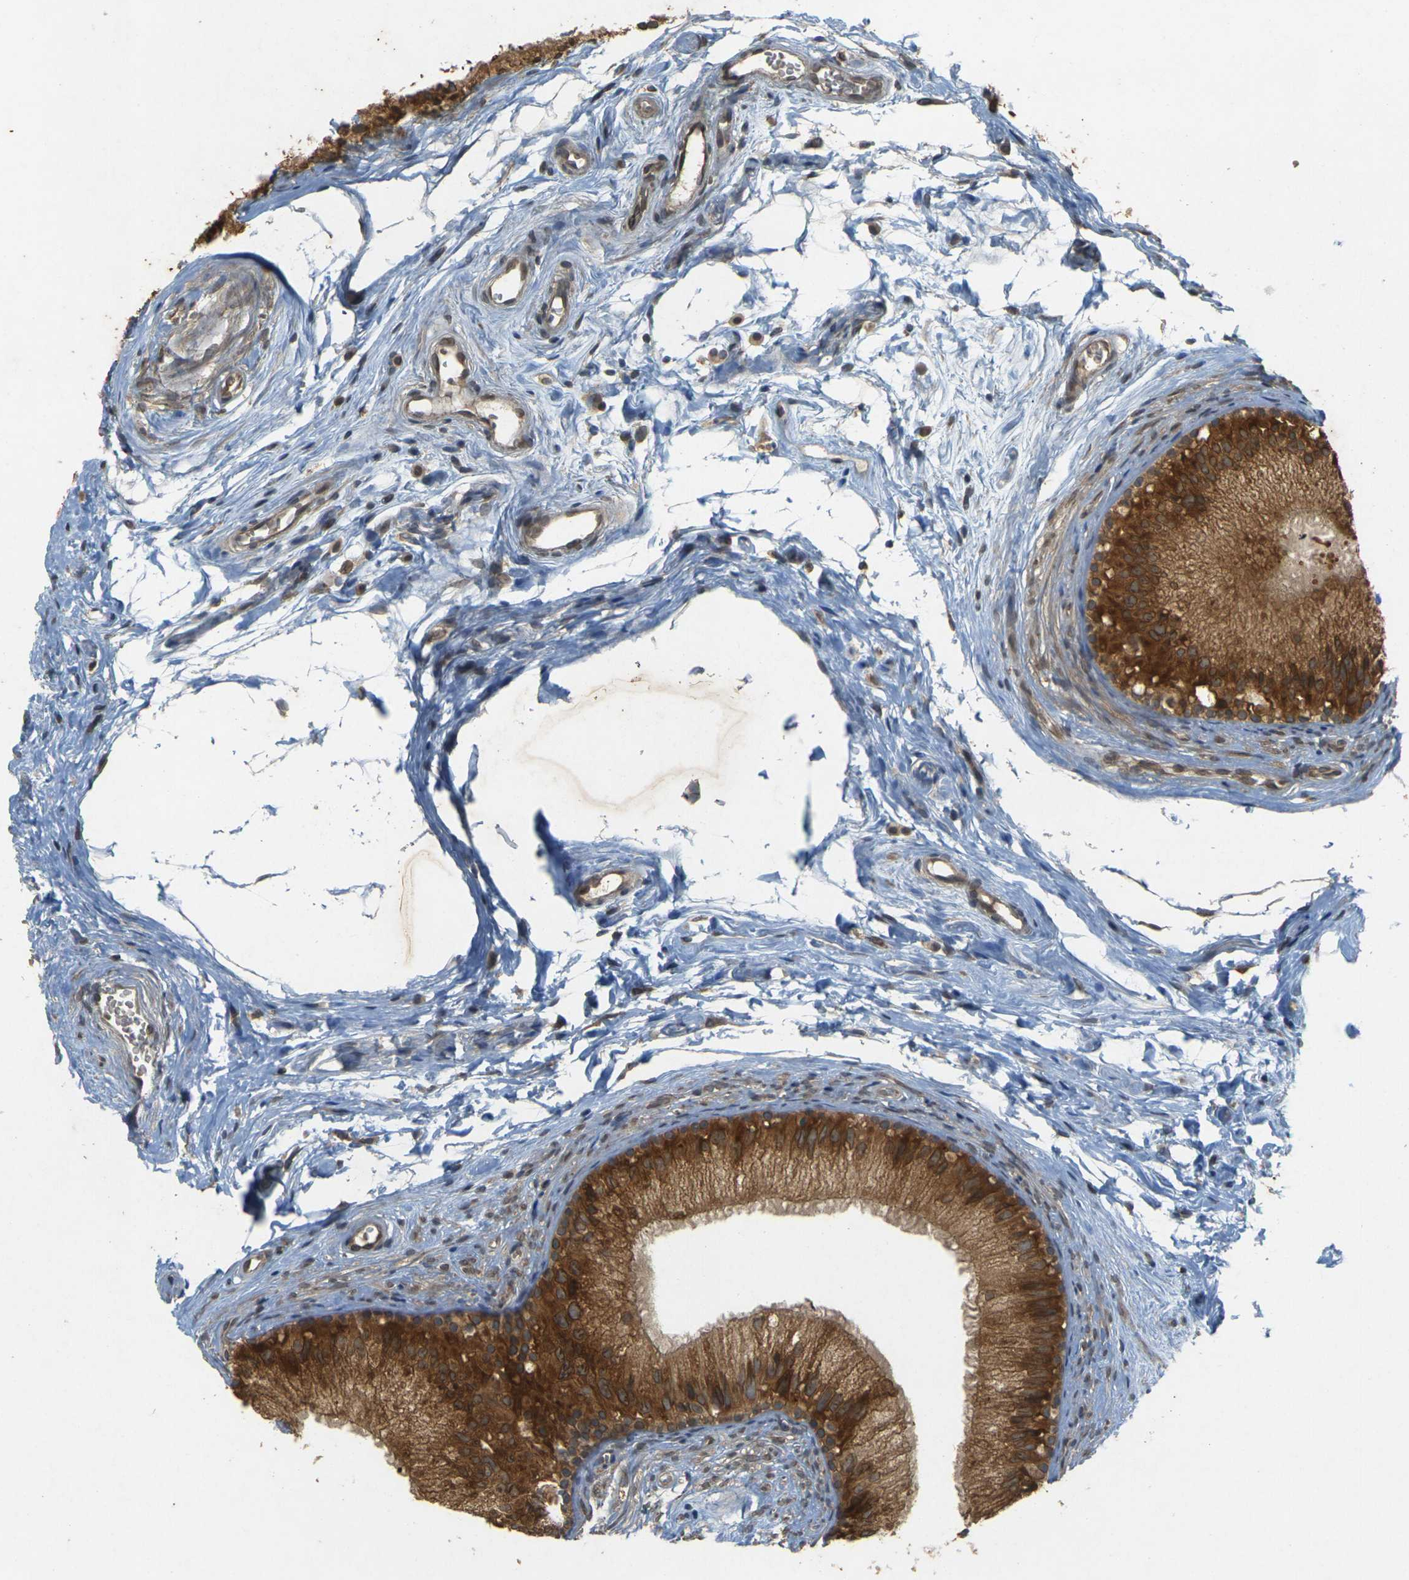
{"staining": {"intensity": "strong", "quantity": ">75%", "location": "cytoplasmic/membranous"}, "tissue": "epididymis", "cell_type": "Glandular cells", "image_type": "normal", "snomed": [{"axis": "morphology", "description": "Normal tissue, NOS"}, {"axis": "topography", "description": "Epididymis"}], "caption": "Immunohistochemistry photomicrograph of unremarkable epididymis: epididymis stained using immunohistochemistry exhibits high levels of strong protein expression localized specifically in the cytoplasmic/membranous of glandular cells, appearing as a cytoplasmic/membranous brown color.", "gene": "ERN1", "patient": {"sex": "male", "age": 56}}